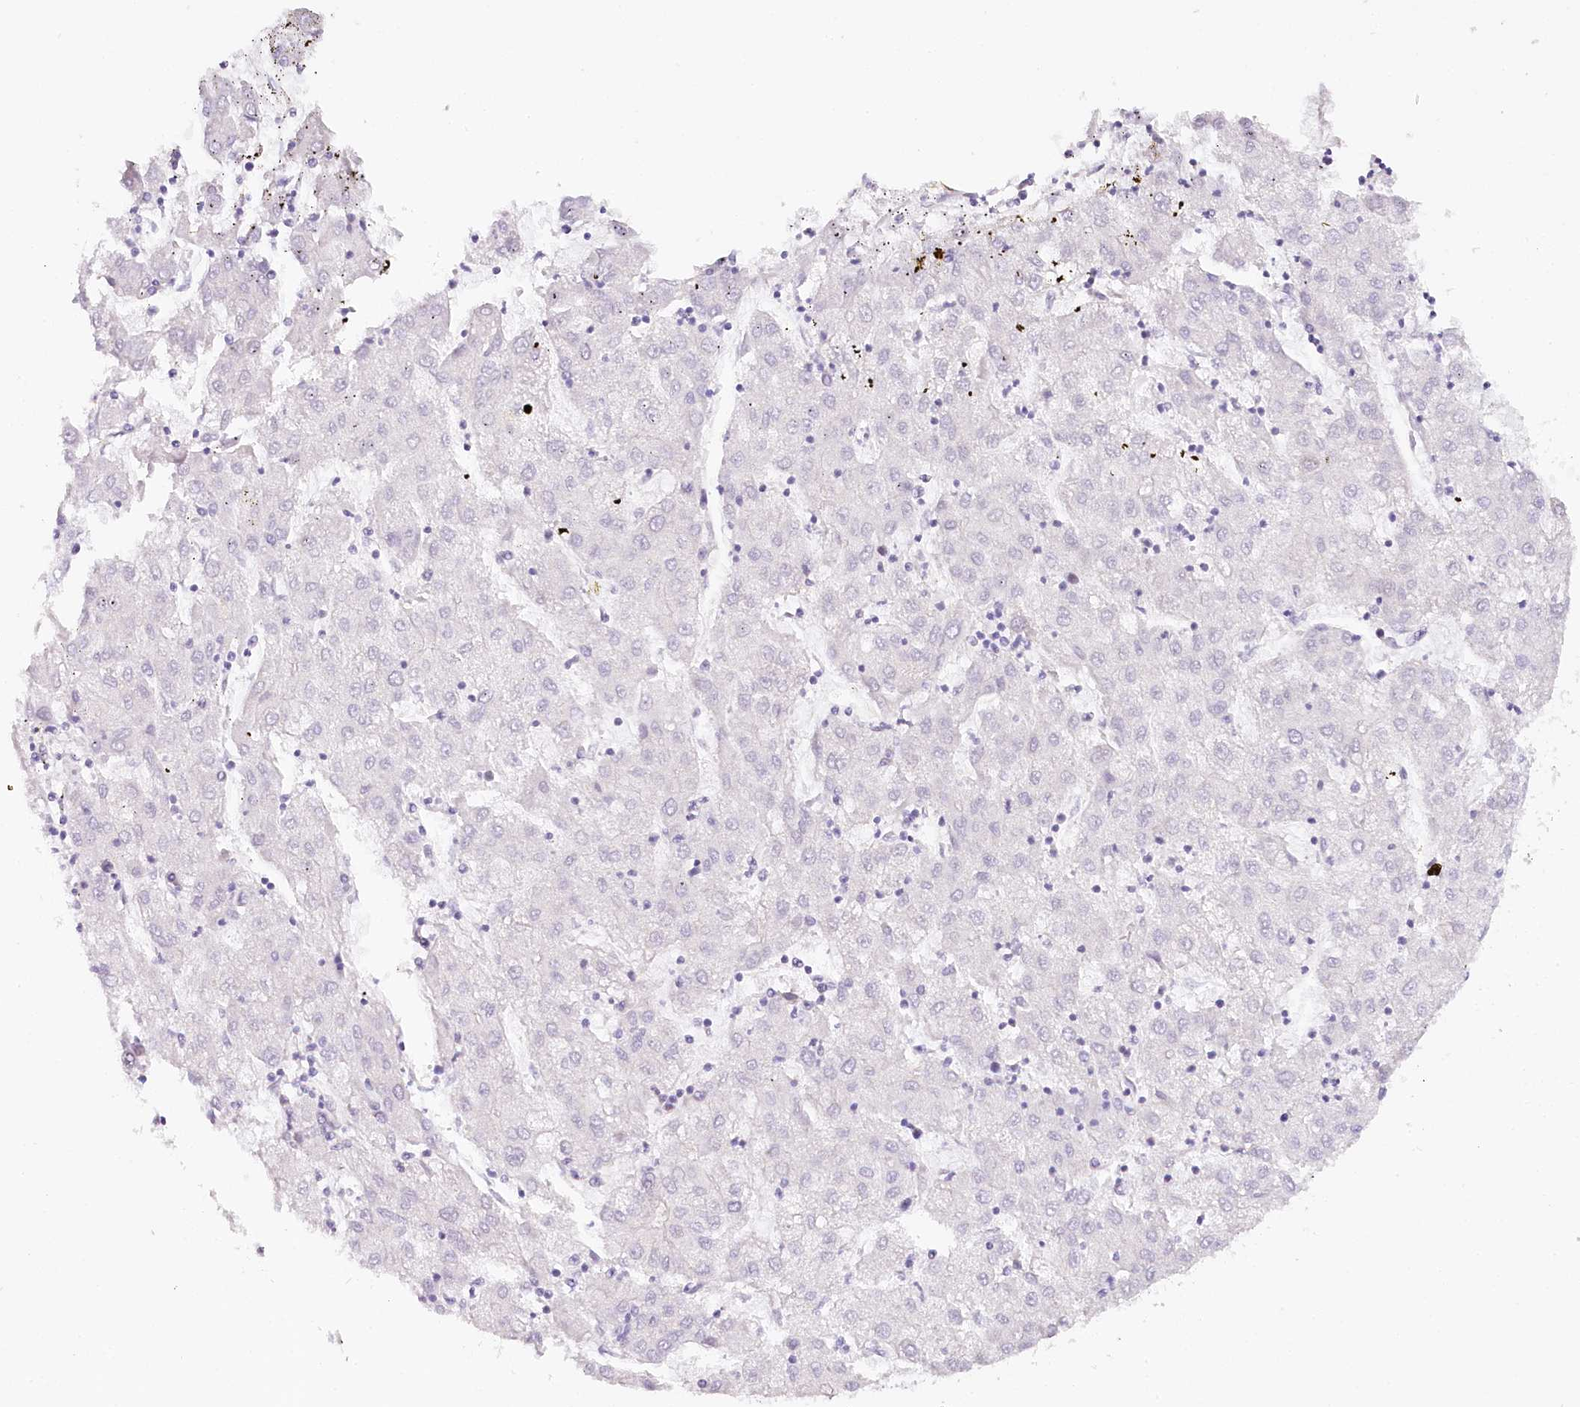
{"staining": {"intensity": "negative", "quantity": "none", "location": "none"}, "tissue": "liver cancer", "cell_type": "Tumor cells", "image_type": "cancer", "snomed": [{"axis": "morphology", "description": "Carcinoma, Hepatocellular, NOS"}, {"axis": "topography", "description": "Liver"}], "caption": "There is no significant expression in tumor cells of liver hepatocellular carcinoma.", "gene": "TP53", "patient": {"sex": "male", "age": 72}}